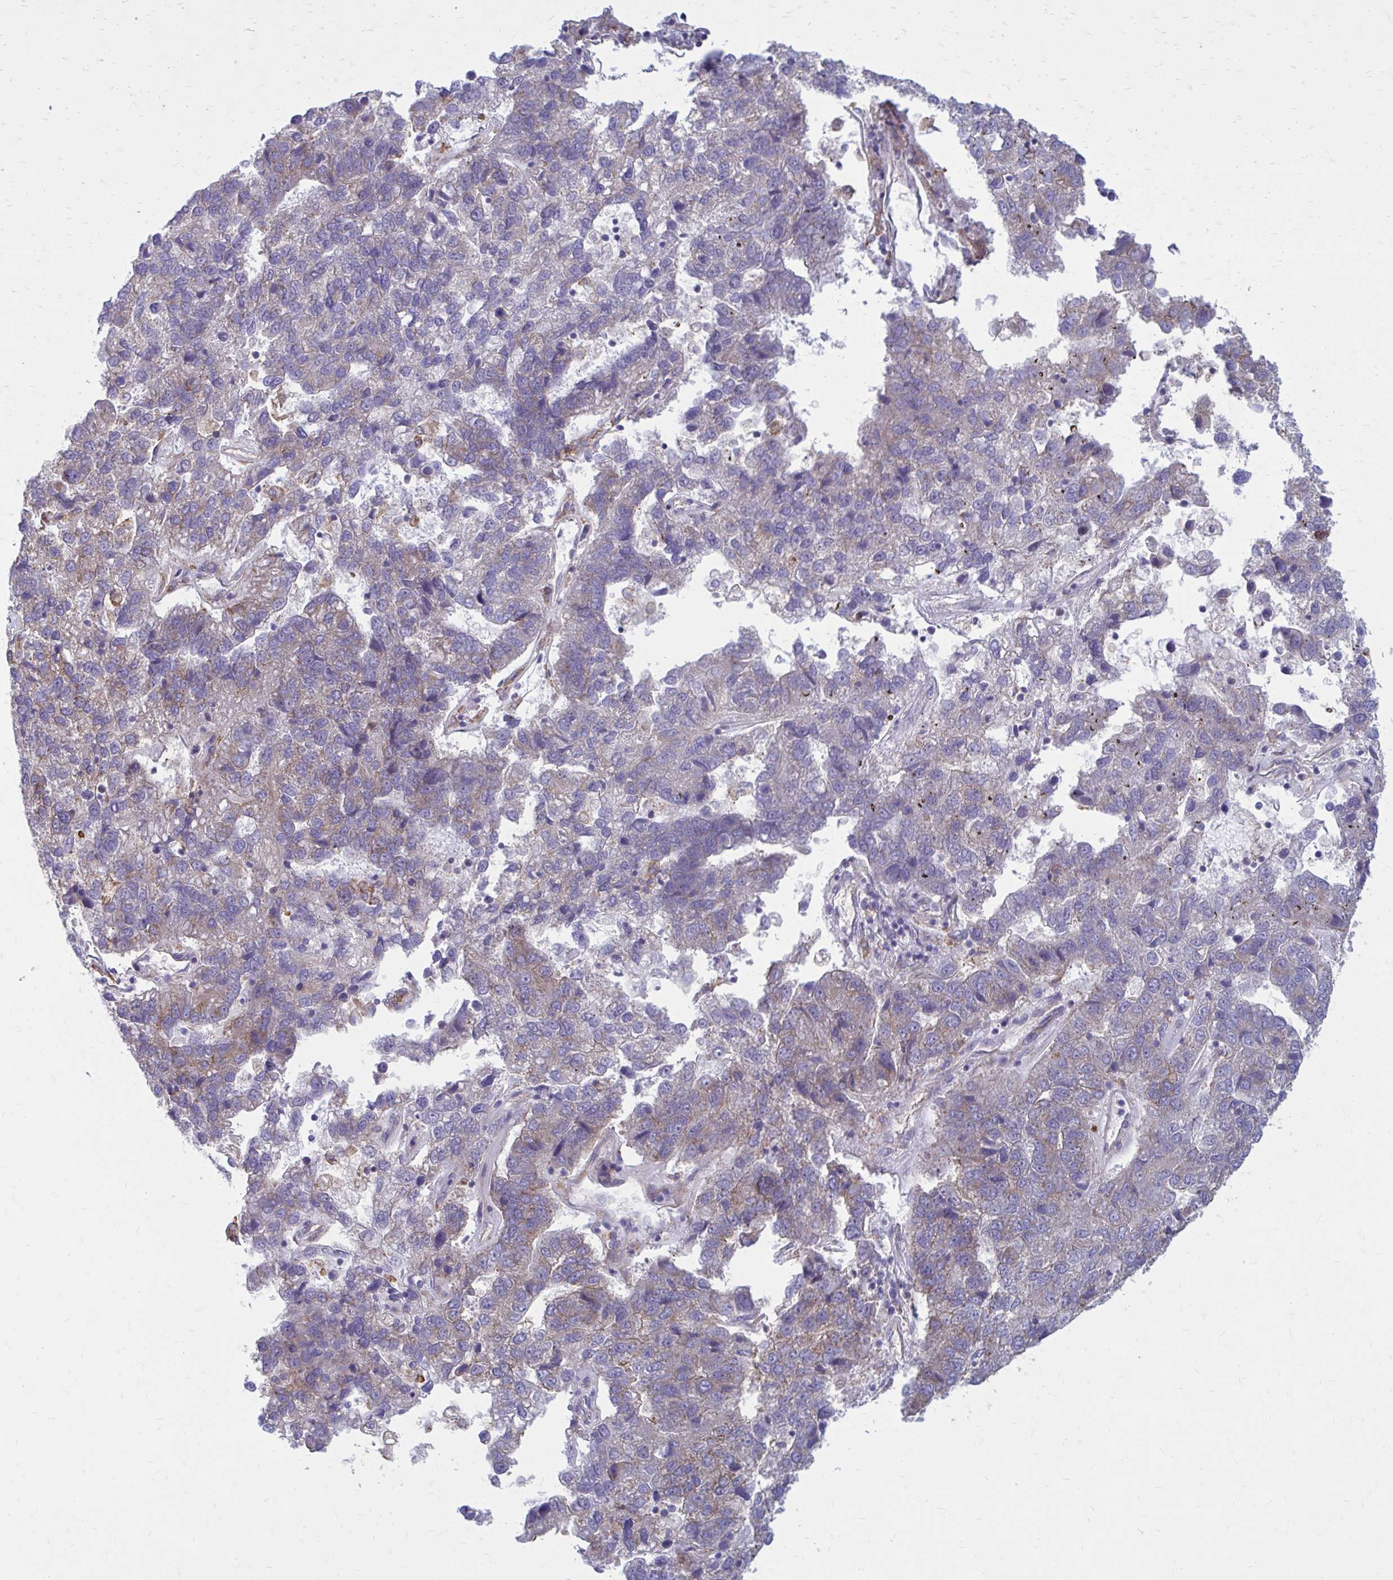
{"staining": {"intensity": "weak", "quantity": "<25%", "location": "cytoplasmic/membranous"}, "tissue": "pancreatic cancer", "cell_type": "Tumor cells", "image_type": "cancer", "snomed": [{"axis": "morphology", "description": "Adenocarcinoma, NOS"}, {"axis": "topography", "description": "Pancreas"}], "caption": "This is an immunohistochemistry (IHC) photomicrograph of human pancreatic adenocarcinoma. There is no staining in tumor cells.", "gene": "CLTA", "patient": {"sex": "female", "age": 61}}